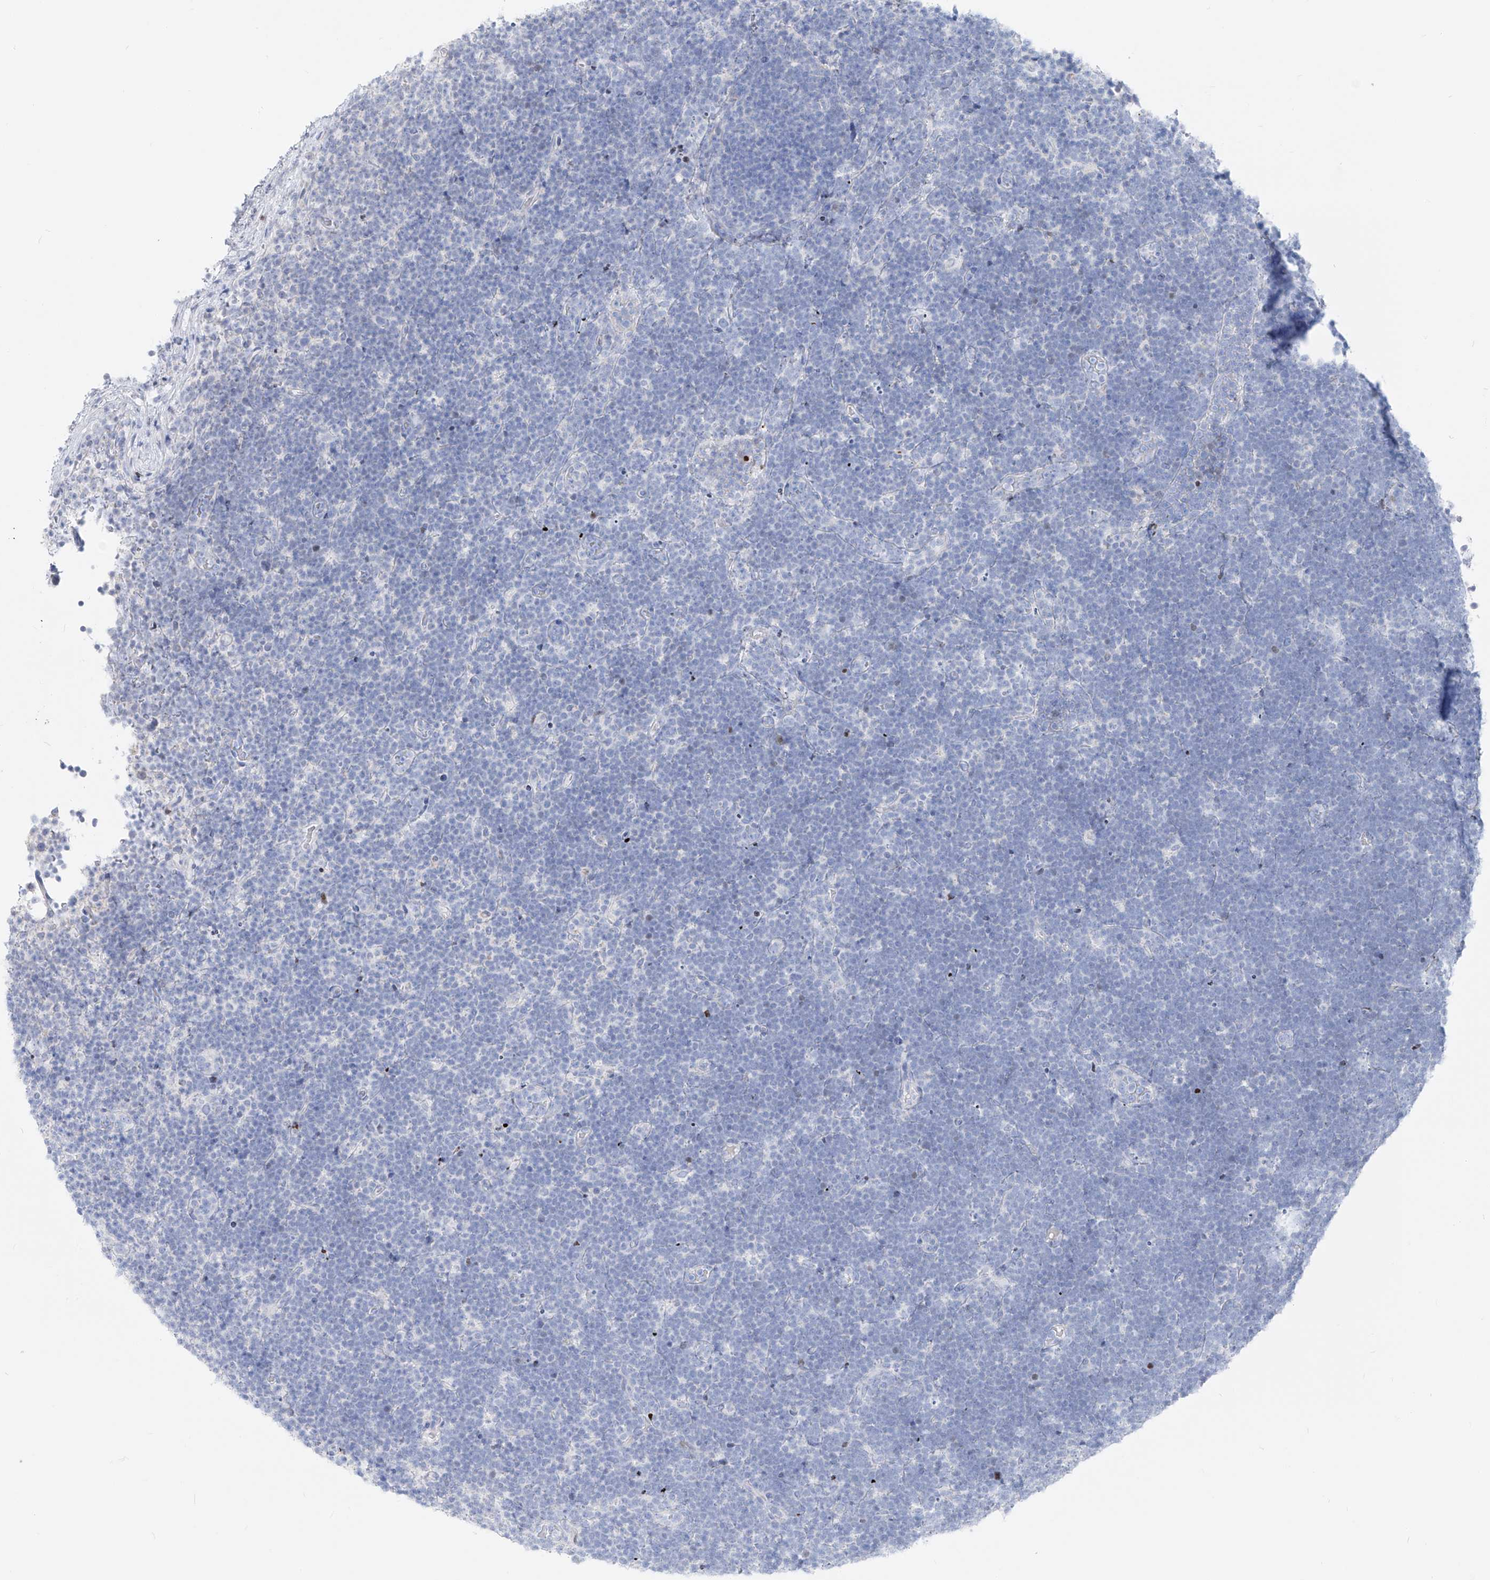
{"staining": {"intensity": "negative", "quantity": "none", "location": "none"}, "tissue": "lymphoma", "cell_type": "Tumor cells", "image_type": "cancer", "snomed": [{"axis": "morphology", "description": "Malignant lymphoma, non-Hodgkin's type, High grade"}, {"axis": "topography", "description": "Lymph node"}], "caption": "High power microscopy photomicrograph of an immunohistochemistry (IHC) histopathology image of lymphoma, revealing no significant staining in tumor cells. (DAB immunohistochemistry, high magnification).", "gene": "FRS3", "patient": {"sex": "male", "age": 13}}